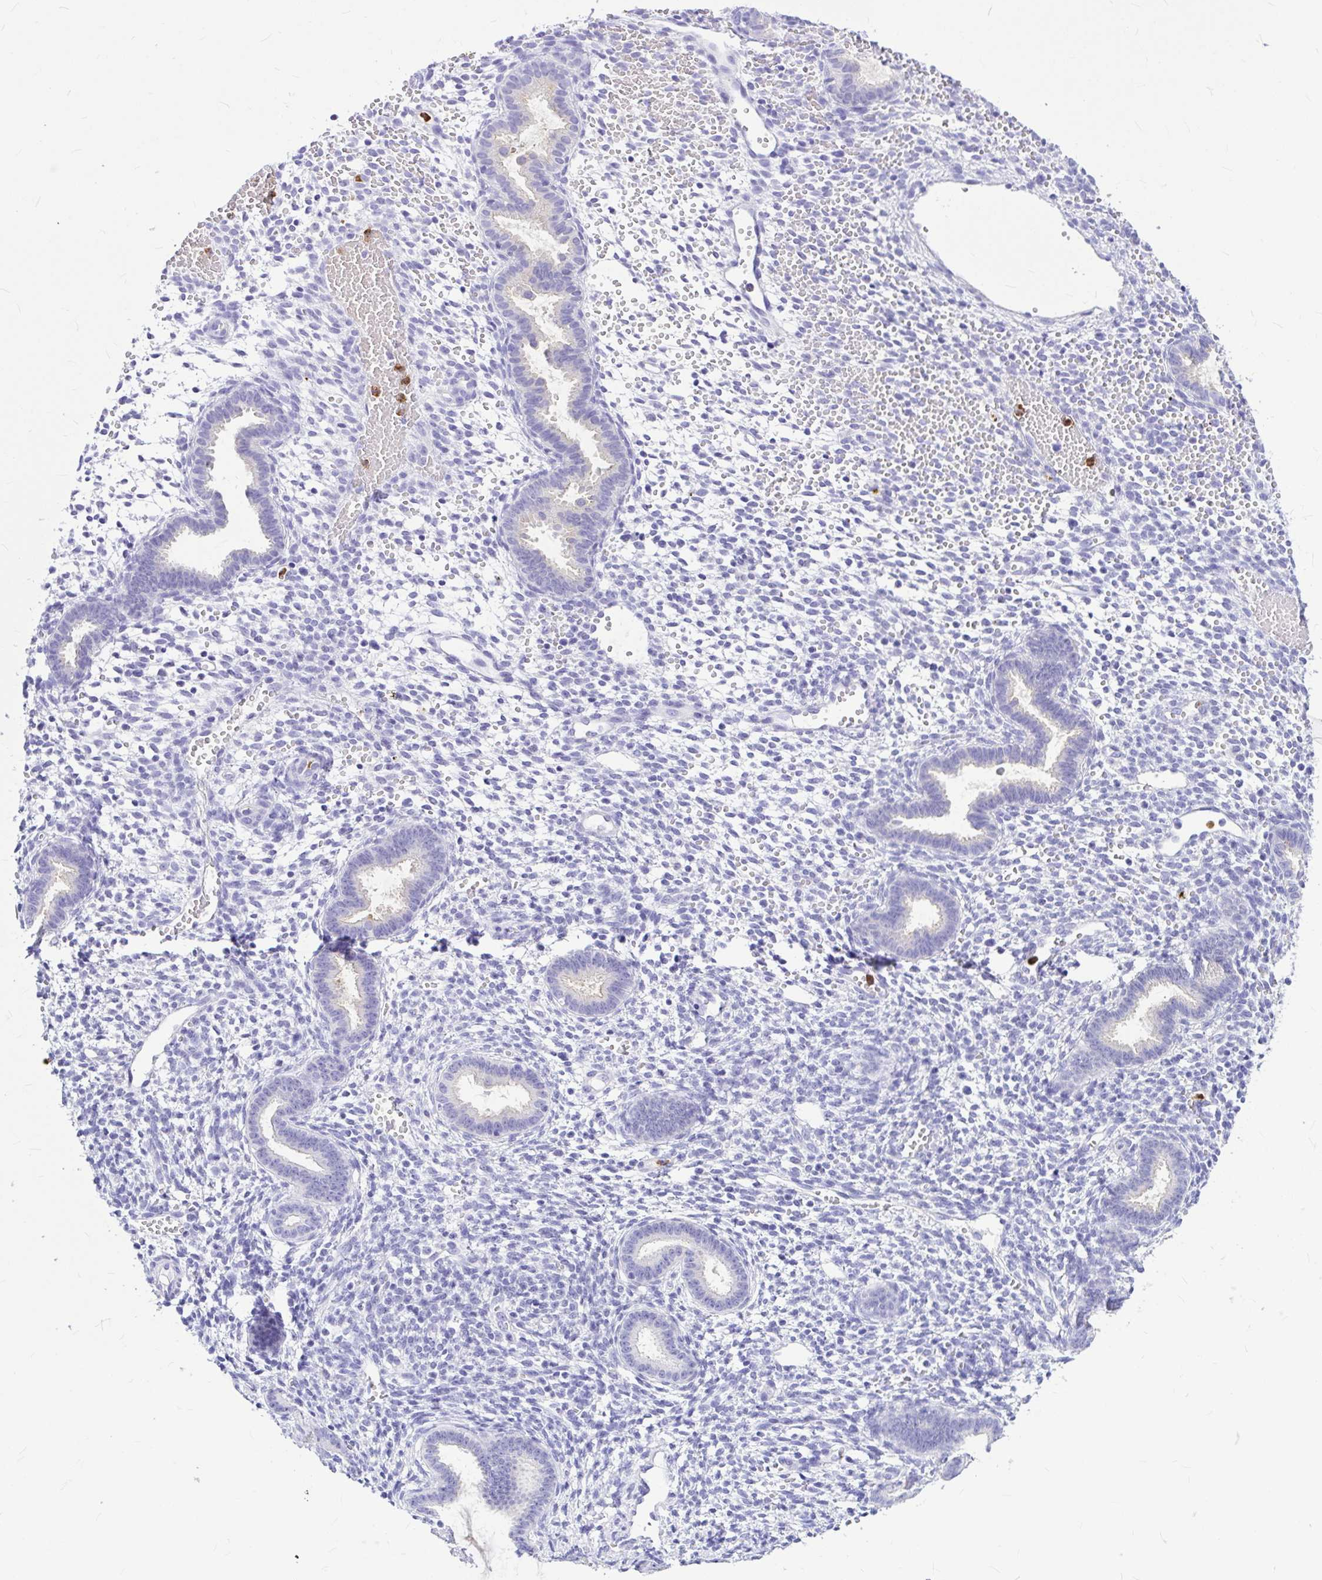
{"staining": {"intensity": "negative", "quantity": "none", "location": "none"}, "tissue": "endometrium", "cell_type": "Cells in endometrial stroma", "image_type": "normal", "snomed": [{"axis": "morphology", "description": "Normal tissue, NOS"}, {"axis": "topography", "description": "Endometrium"}], "caption": "IHC of unremarkable endometrium displays no expression in cells in endometrial stroma. The staining is performed using DAB brown chromogen with nuclei counter-stained in using hematoxylin.", "gene": "CLEC1B", "patient": {"sex": "female", "age": 36}}